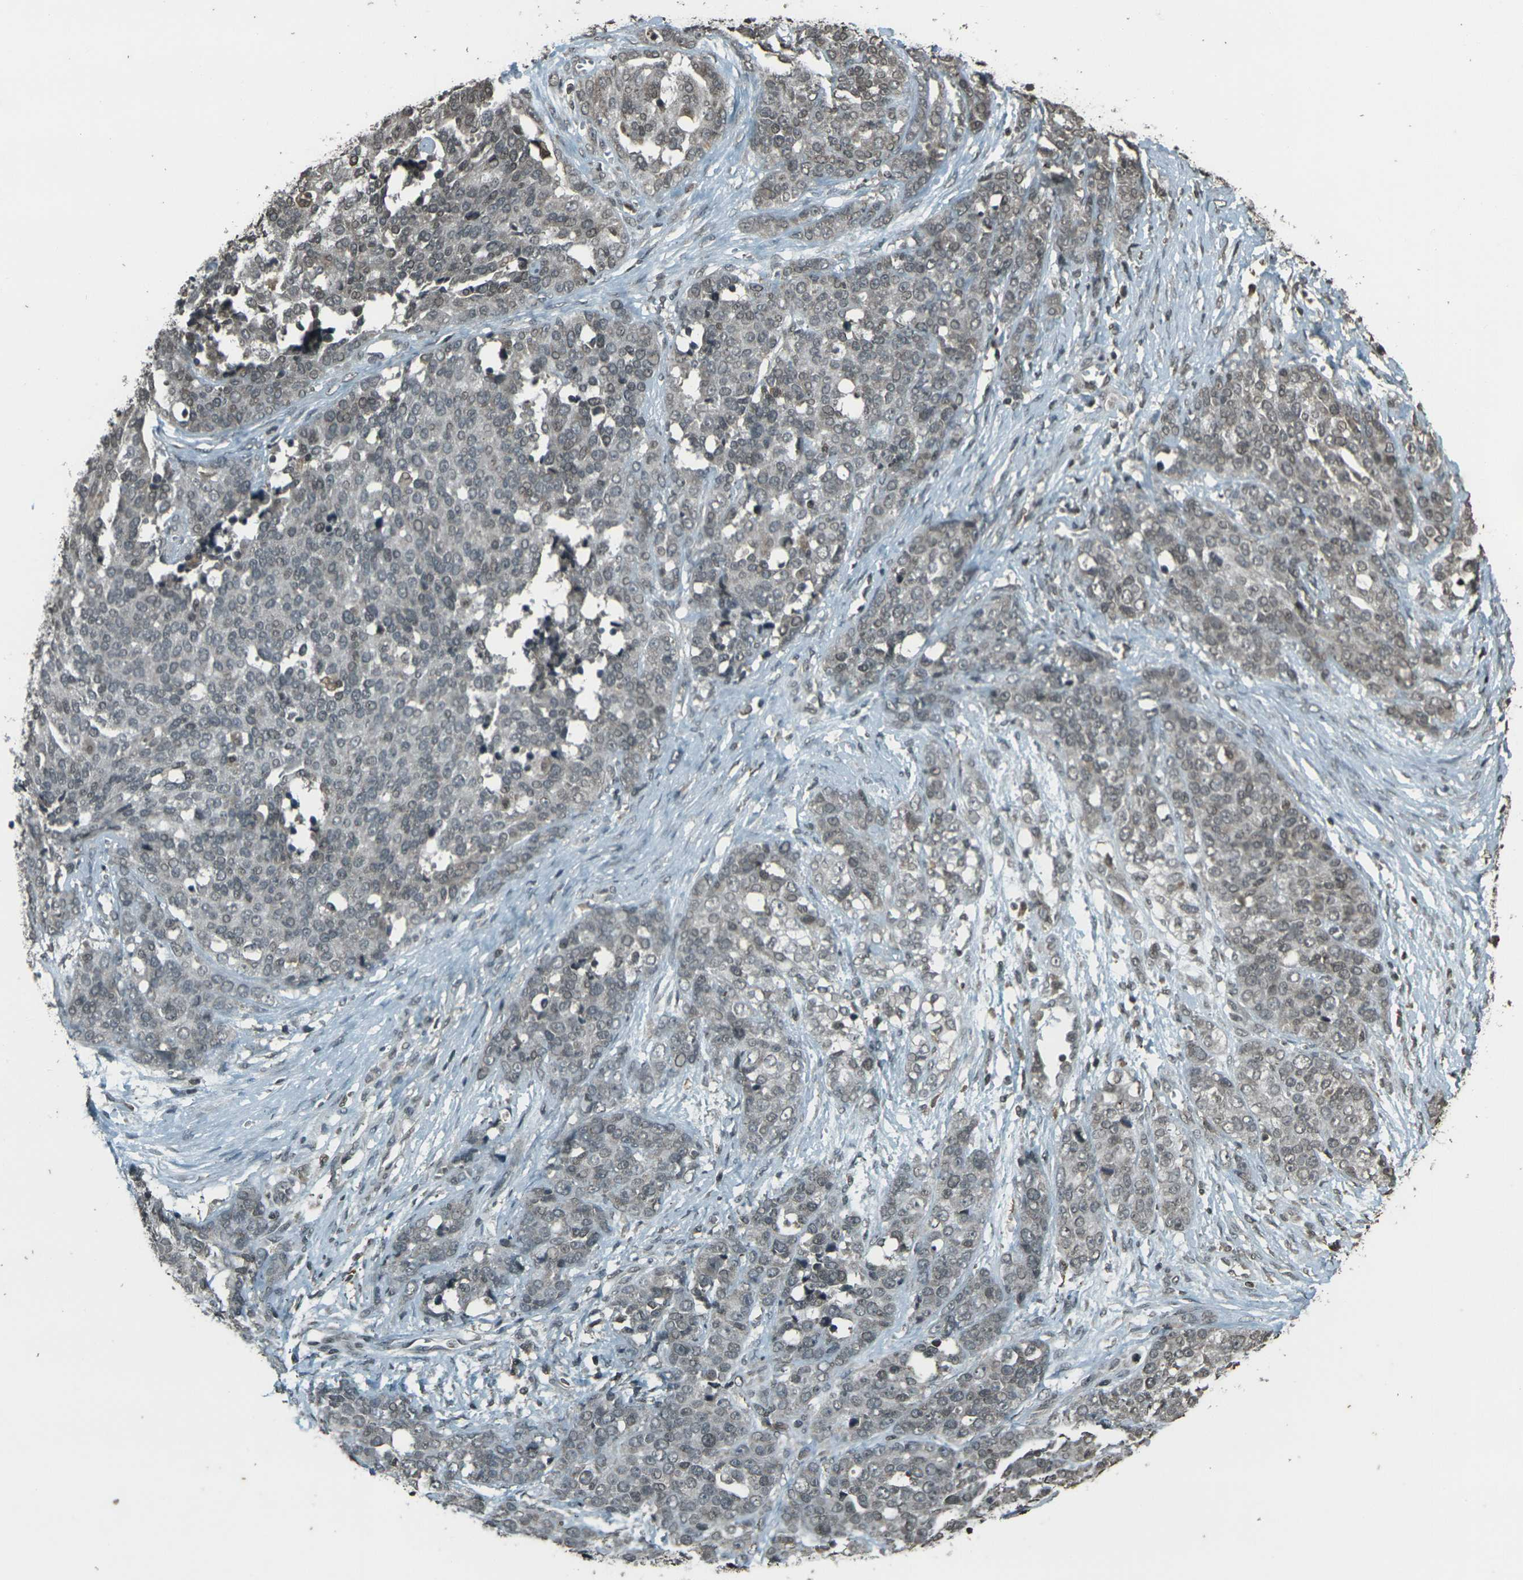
{"staining": {"intensity": "weak", "quantity": "25%-75%", "location": "cytoplasmic/membranous,nuclear"}, "tissue": "ovarian cancer", "cell_type": "Tumor cells", "image_type": "cancer", "snomed": [{"axis": "morphology", "description": "Cystadenocarcinoma, serous, NOS"}, {"axis": "topography", "description": "Ovary"}], "caption": "This photomicrograph displays IHC staining of human ovarian cancer (serous cystadenocarcinoma), with low weak cytoplasmic/membranous and nuclear positivity in approximately 25%-75% of tumor cells.", "gene": "PRPF8", "patient": {"sex": "female", "age": 44}}